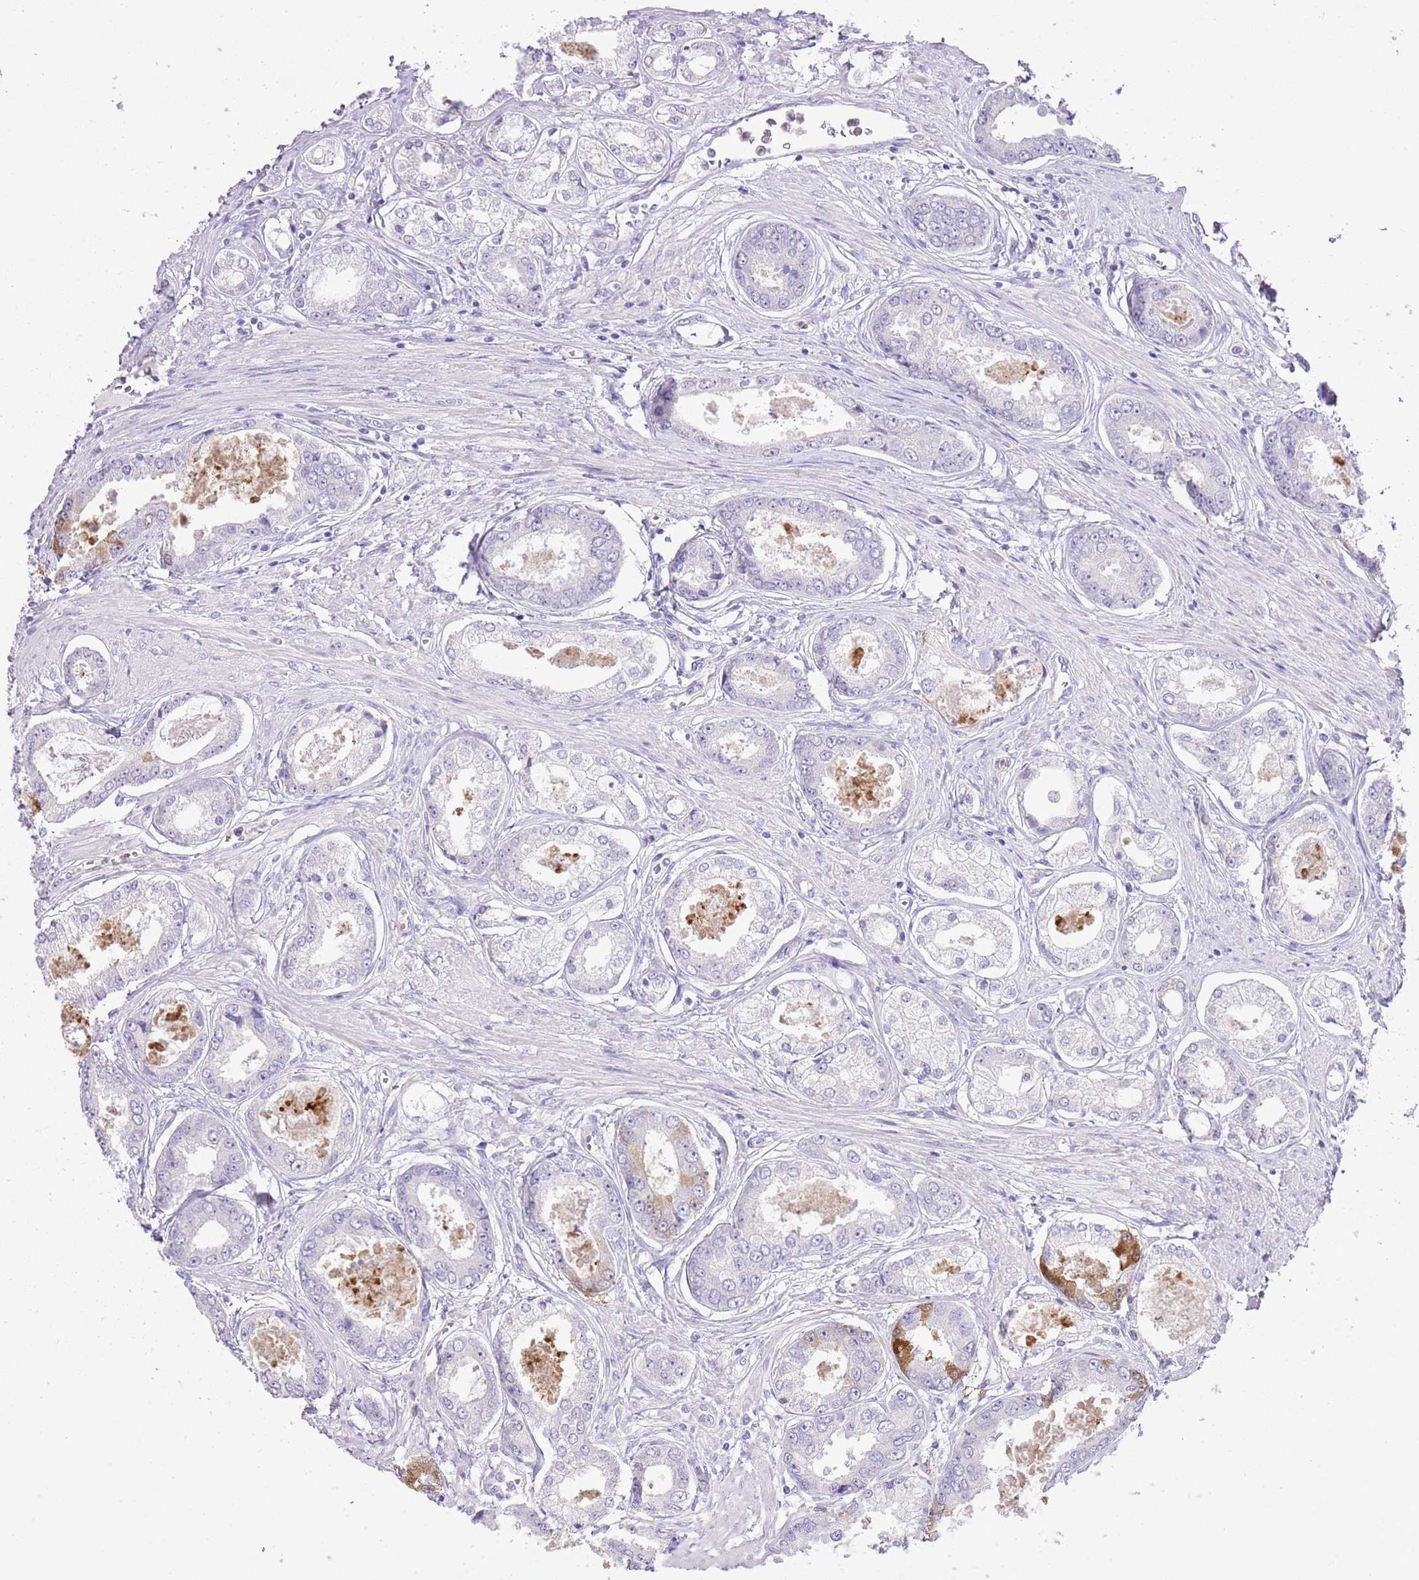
{"staining": {"intensity": "negative", "quantity": "none", "location": "none"}, "tissue": "prostate cancer", "cell_type": "Tumor cells", "image_type": "cancer", "snomed": [{"axis": "morphology", "description": "Adenocarcinoma, Low grade"}, {"axis": "topography", "description": "Prostate"}], "caption": "Human prostate low-grade adenocarcinoma stained for a protein using immunohistochemistry (IHC) reveals no staining in tumor cells.", "gene": "XPO7", "patient": {"sex": "male", "age": 68}}